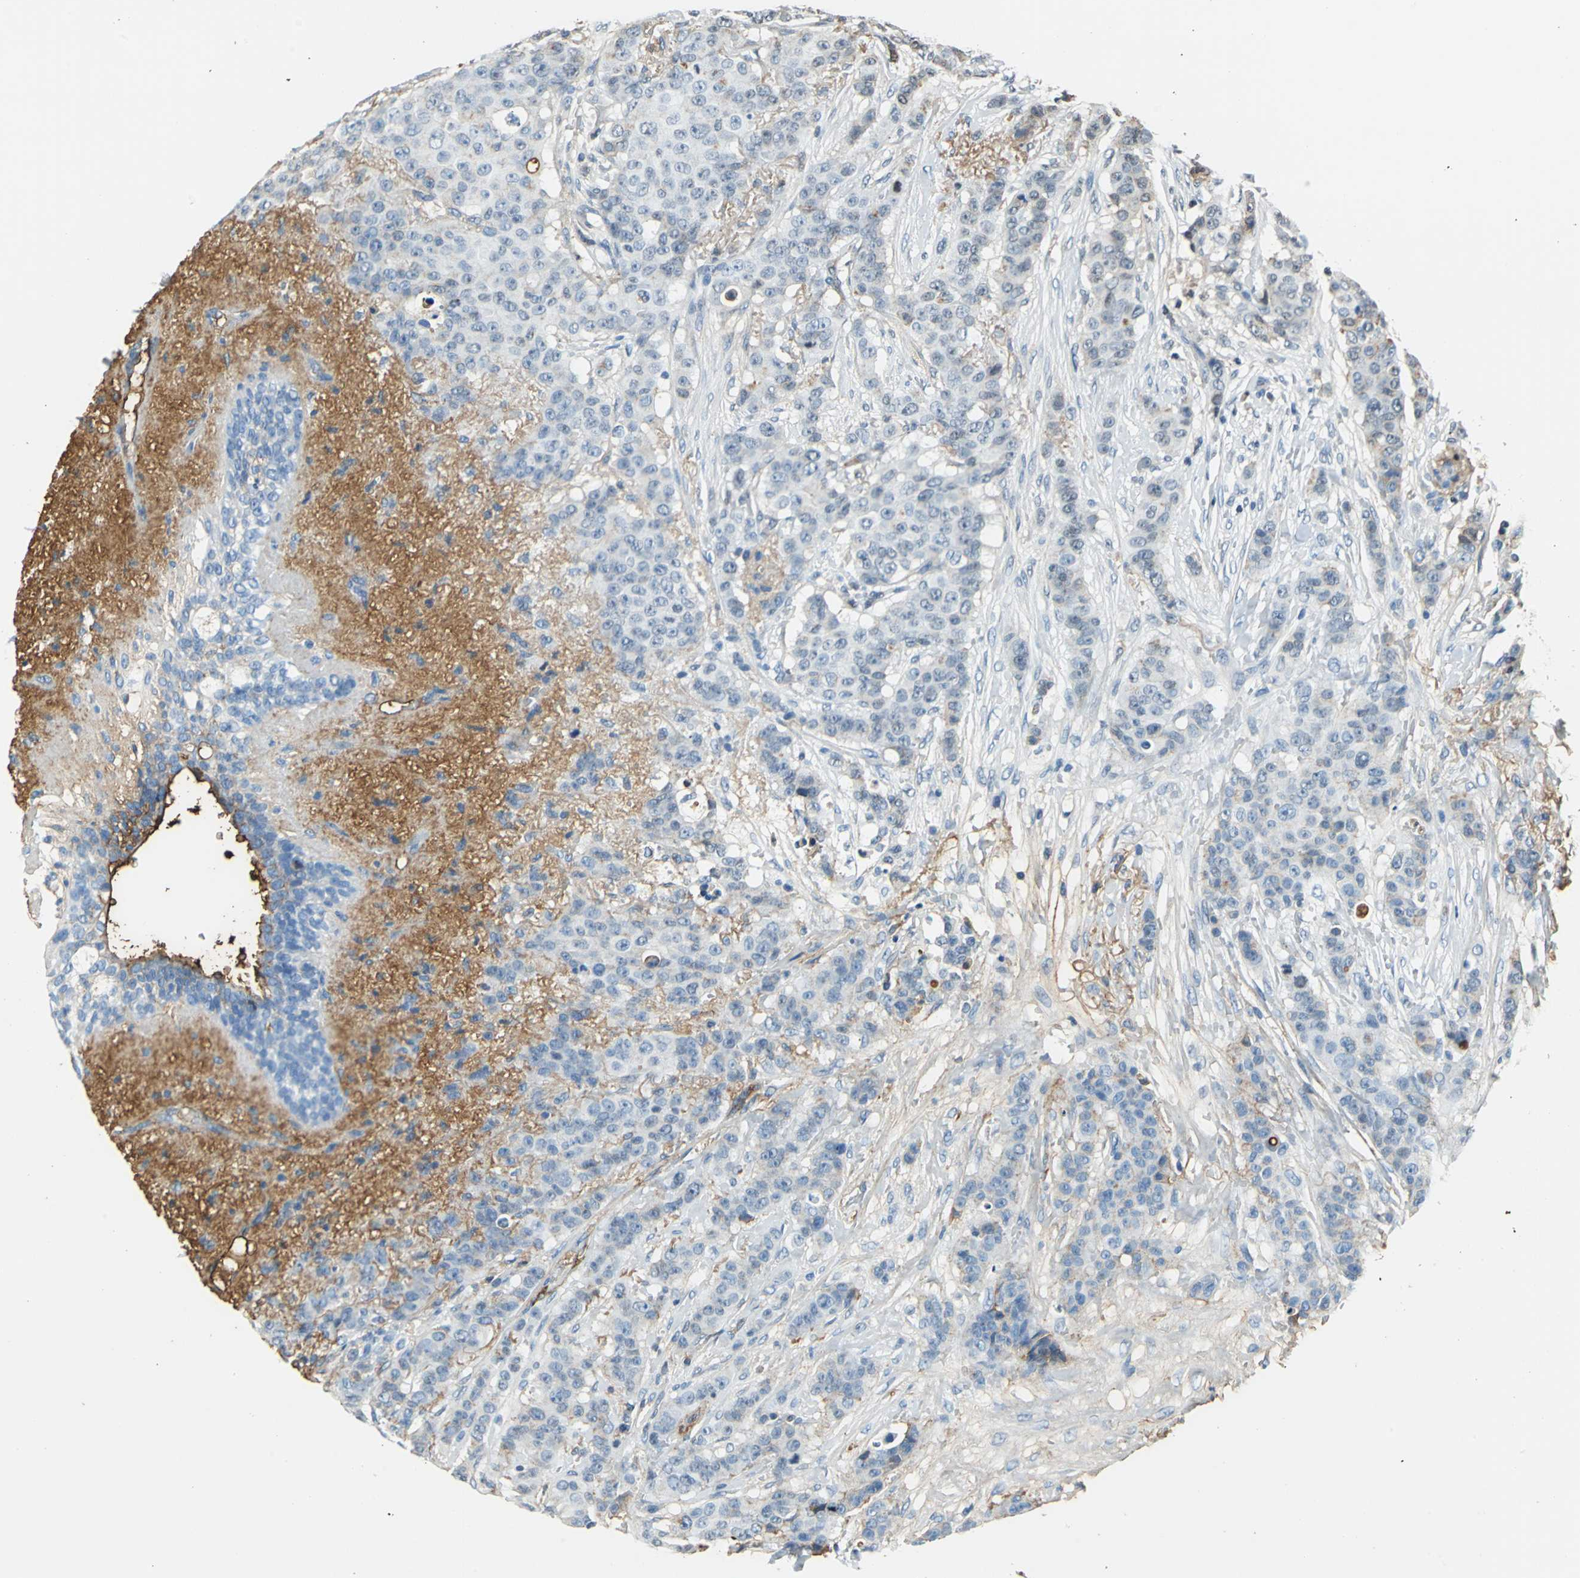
{"staining": {"intensity": "moderate", "quantity": "<25%", "location": "cytoplasmic/membranous"}, "tissue": "breast cancer", "cell_type": "Tumor cells", "image_type": "cancer", "snomed": [{"axis": "morphology", "description": "Duct carcinoma"}, {"axis": "topography", "description": "Breast"}], "caption": "Approximately <25% of tumor cells in breast cancer (infiltrating ductal carcinoma) demonstrate moderate cytoplasmic/membranous protein positivity as visualized by brown immunohistochemical staining.", "gene": "ALB", "patient": {"sex": "female", "age": 40}}